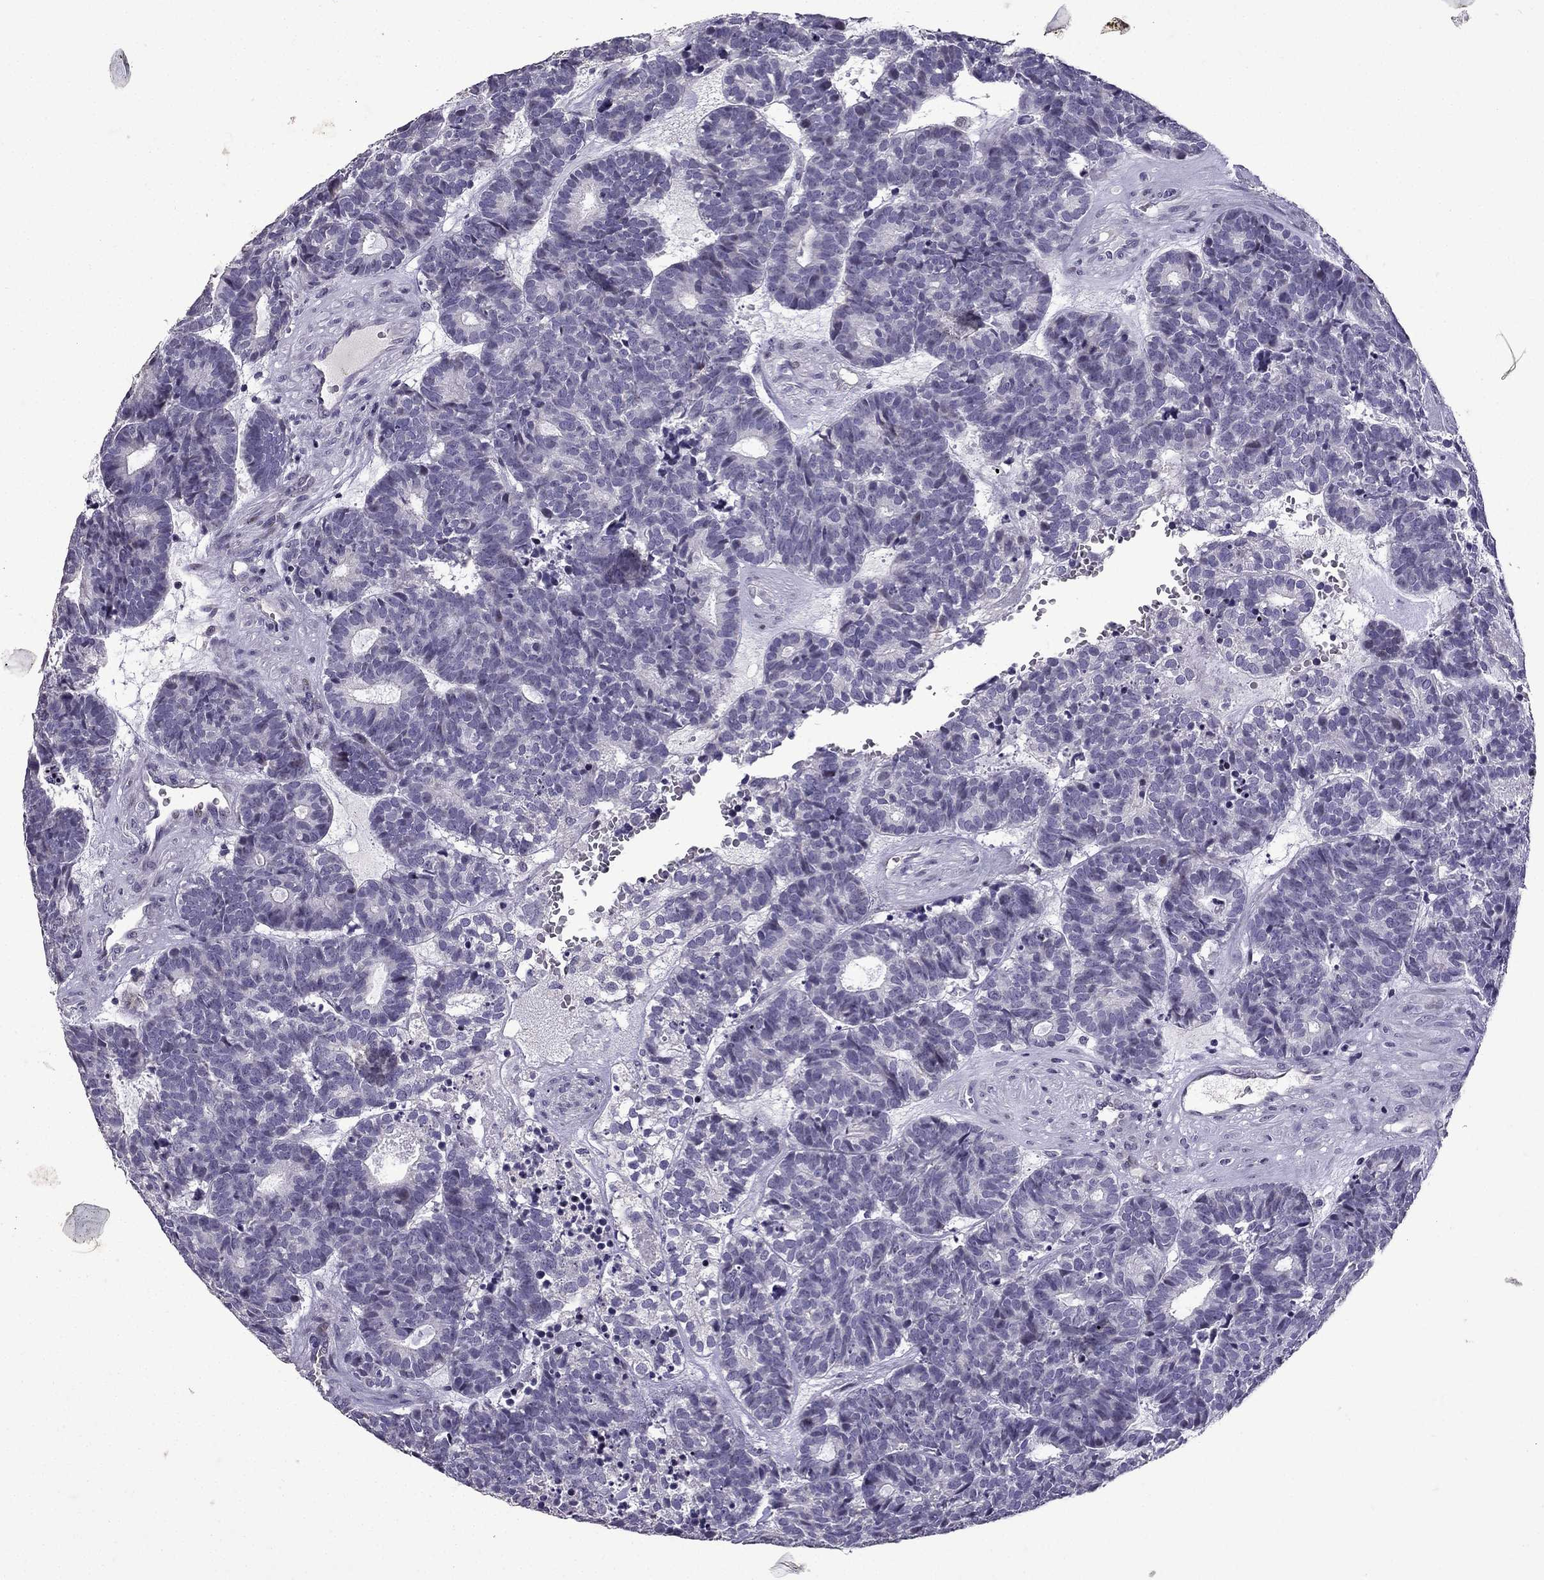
{"staining": {"intensity": "negative", "quantity": "none", "location": "none"}, "tissue": "head and neck cancer", "cell_type": "Tumor cells", "image_type": "cancer", "snomed": [{"axis": "morphology", "description": "Adenocarcinoma, NOS"}, {"axis": "topography", "description": "Head-Neck"}], "caption": "Immunohistochemical staining of human head and neck cancer reveals no significant staining in tumor cells.", "gene": "TTN", "patient": {"sex": "female", "age": 81}}